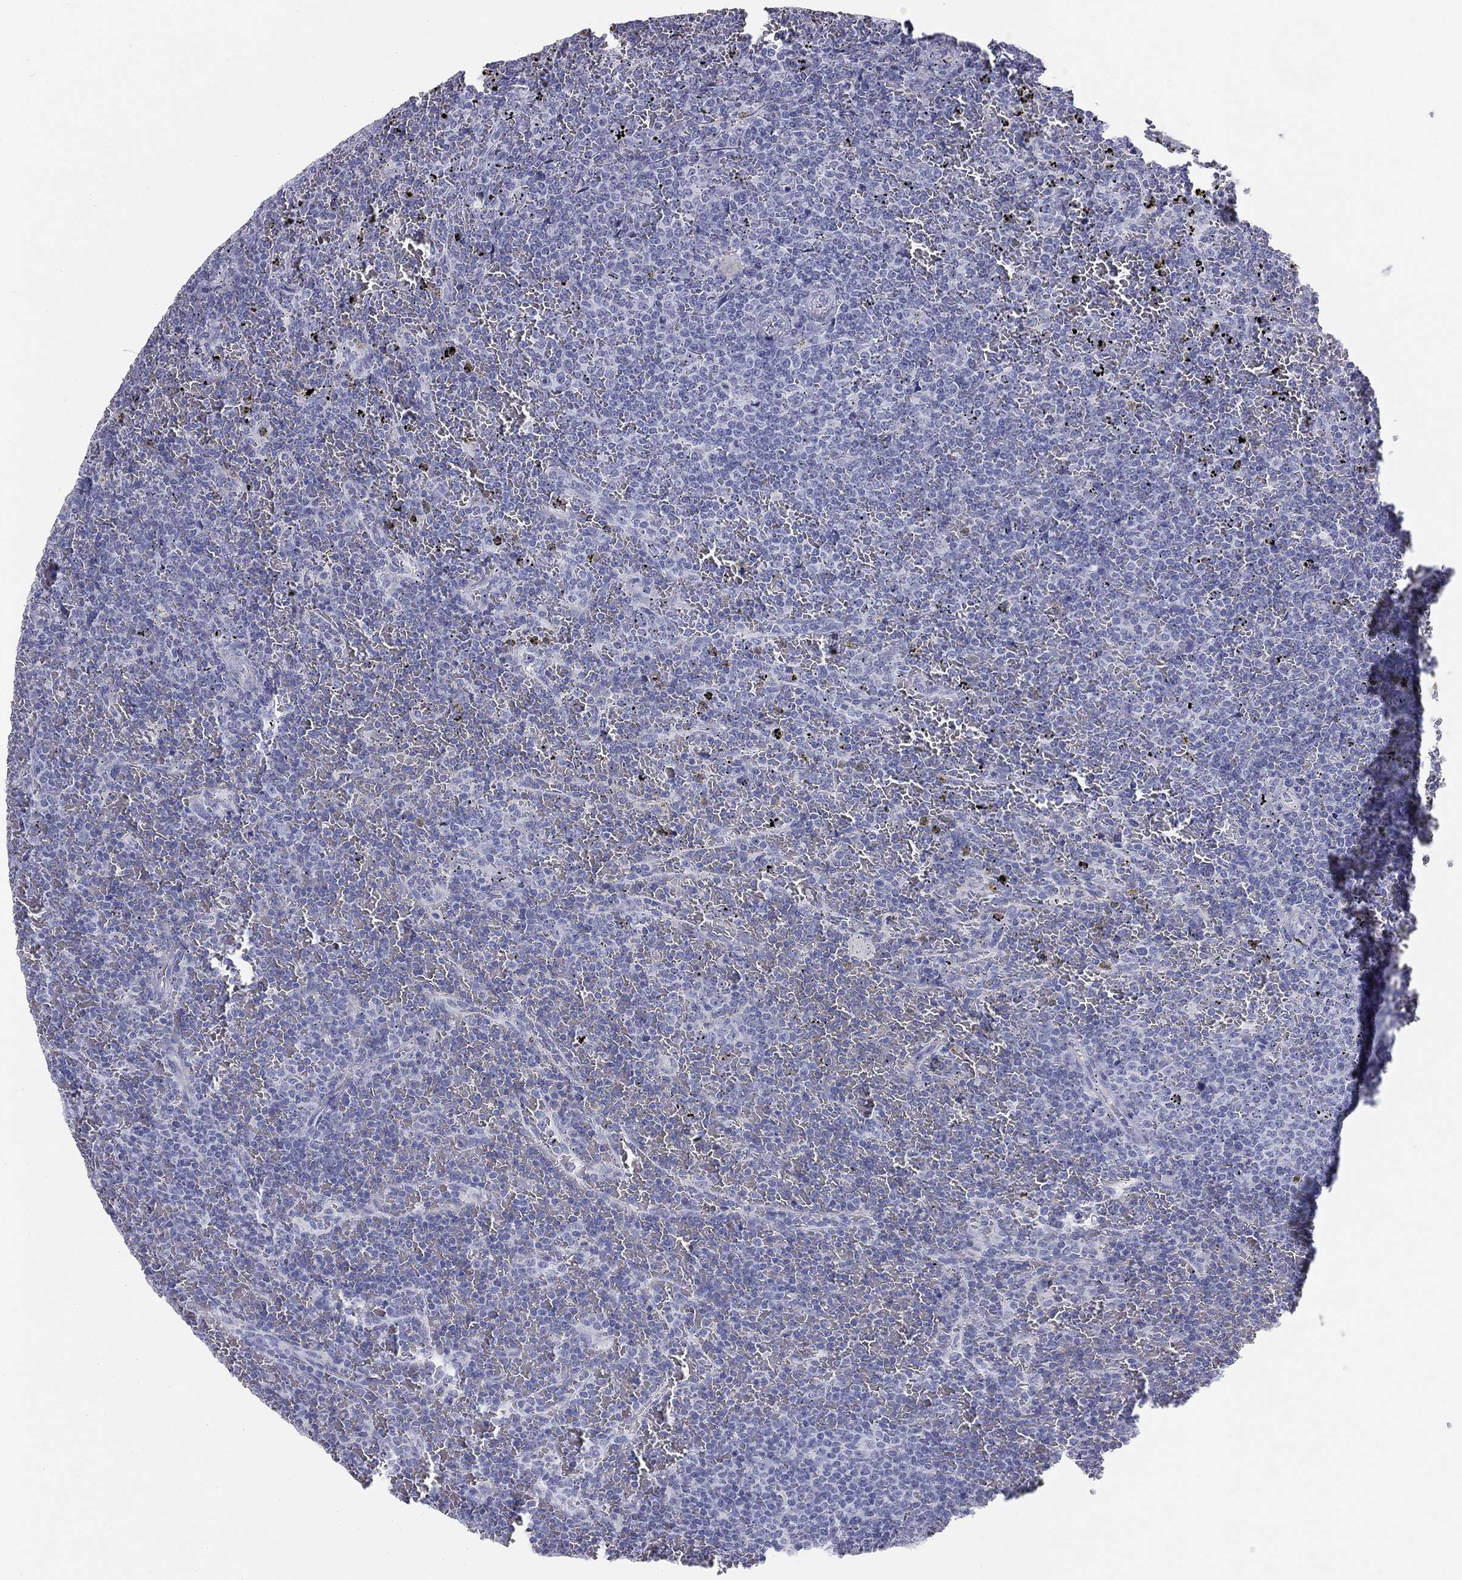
{"staining": {"intensity": "negative", "quantity": "none", "location": "none"}, "tissue": "lymphoma", "cell_type": "Tumor cells", "image_type": "cancer", "snomed": [{"axis": "morphology", "description": "Malignant lymphoma, non-Hodgkin's type, Low grade"}, {"axis": "topography", "description": "Spleen"}], "caption": "Protein analysis of lymphoma exhibits no significant staining in tumor cells.", "gene": "SULT2B1", "patient": {"sex": "female", "age": 77}}